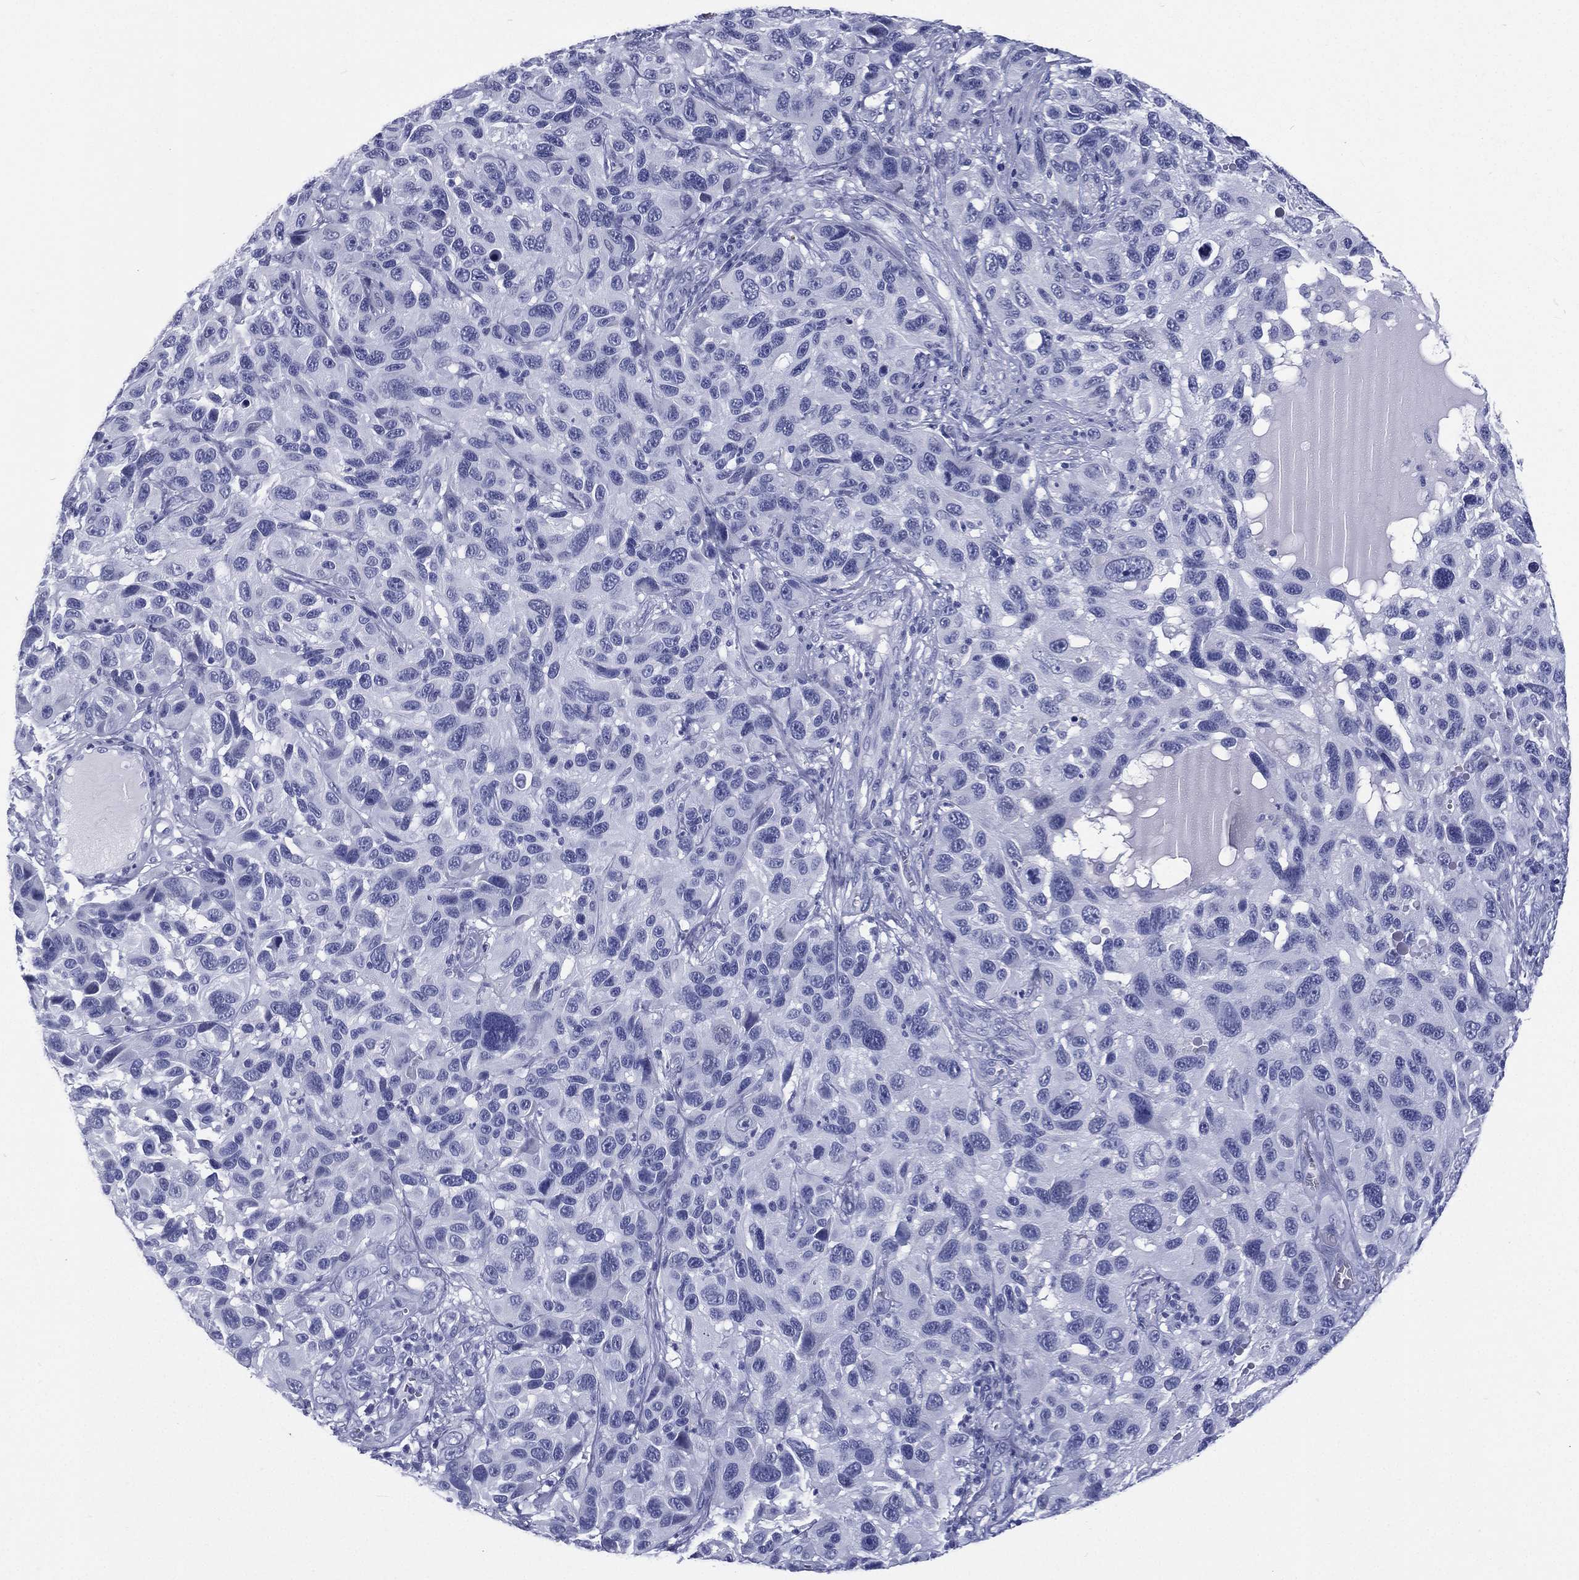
{"staining": {"intensity": "negative", "quantity": "none", "location": "none"}, "tissue": "melanoma", "cell_type": "Tumor cells", "image_type": "cancer", "snomed": [{"axis": "morphology", "description": "Malignant melanoma, NOS"}, {"axis": "topography", "description": "Skin"}], "caption": "Tumor cells show no significant protein staining in melanoma.", "gene": "RSPH4A", "patient": {"sex": "male", "age": 53}}